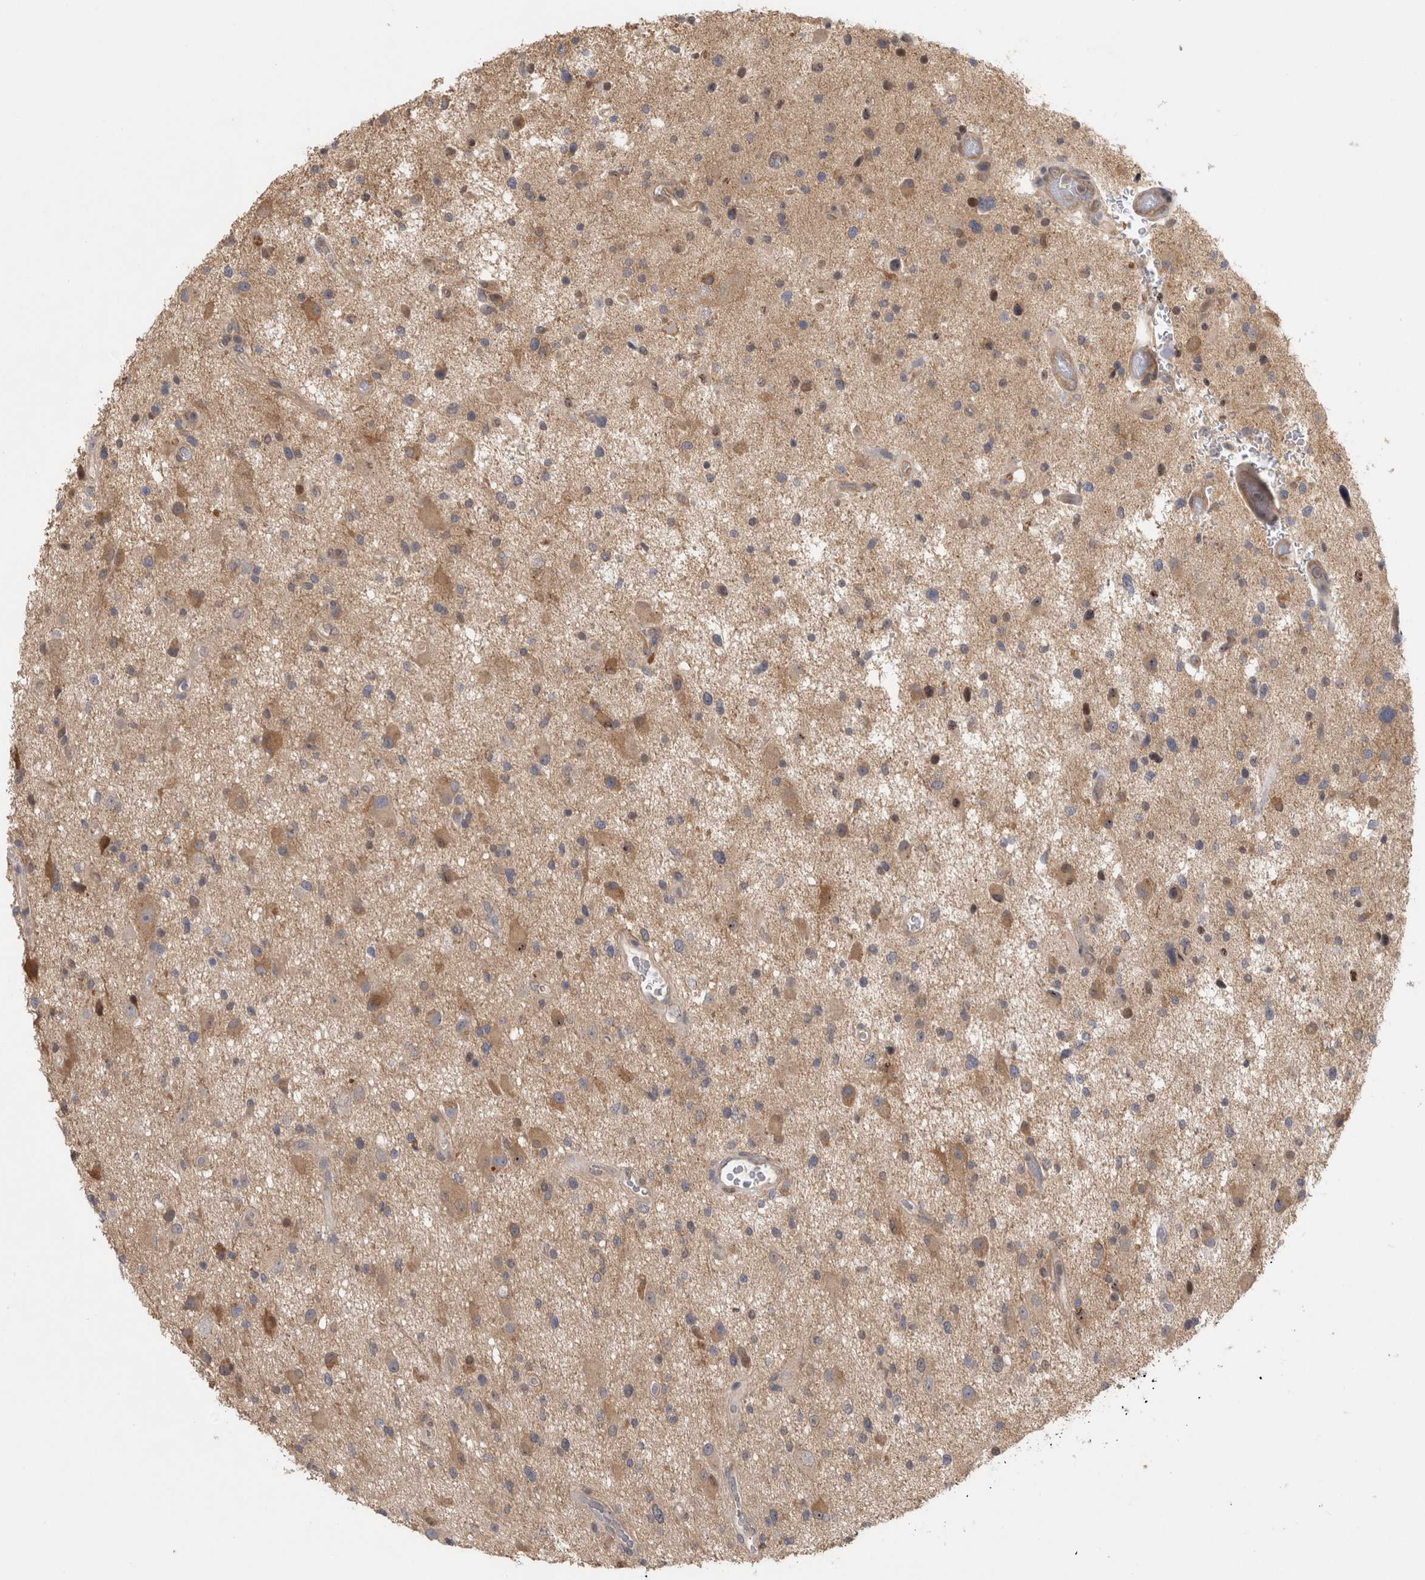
{"staining": {"intensity": "moderate", "quantity": "<25%", "location": "cytoplasmic/membranous,nuclear"}, "tissue": "glioma", "cell_type": "Tumor cells", "image_type": "cancer", "snomed": [{"axis": "morphology", "description": "Glioma, malignant, High grade"}, {"axis": "topography", "description": "Brain"}], "caption": "Moderate cytoplasmic/membranous and nuclear positivity for a protein is seen in about <25% of tumor cells of malignant glioma (high-grade) using immunohistochemistry (IHC).", "gene": "PIGP", "patient": {"sex": "male", "age": 33}}